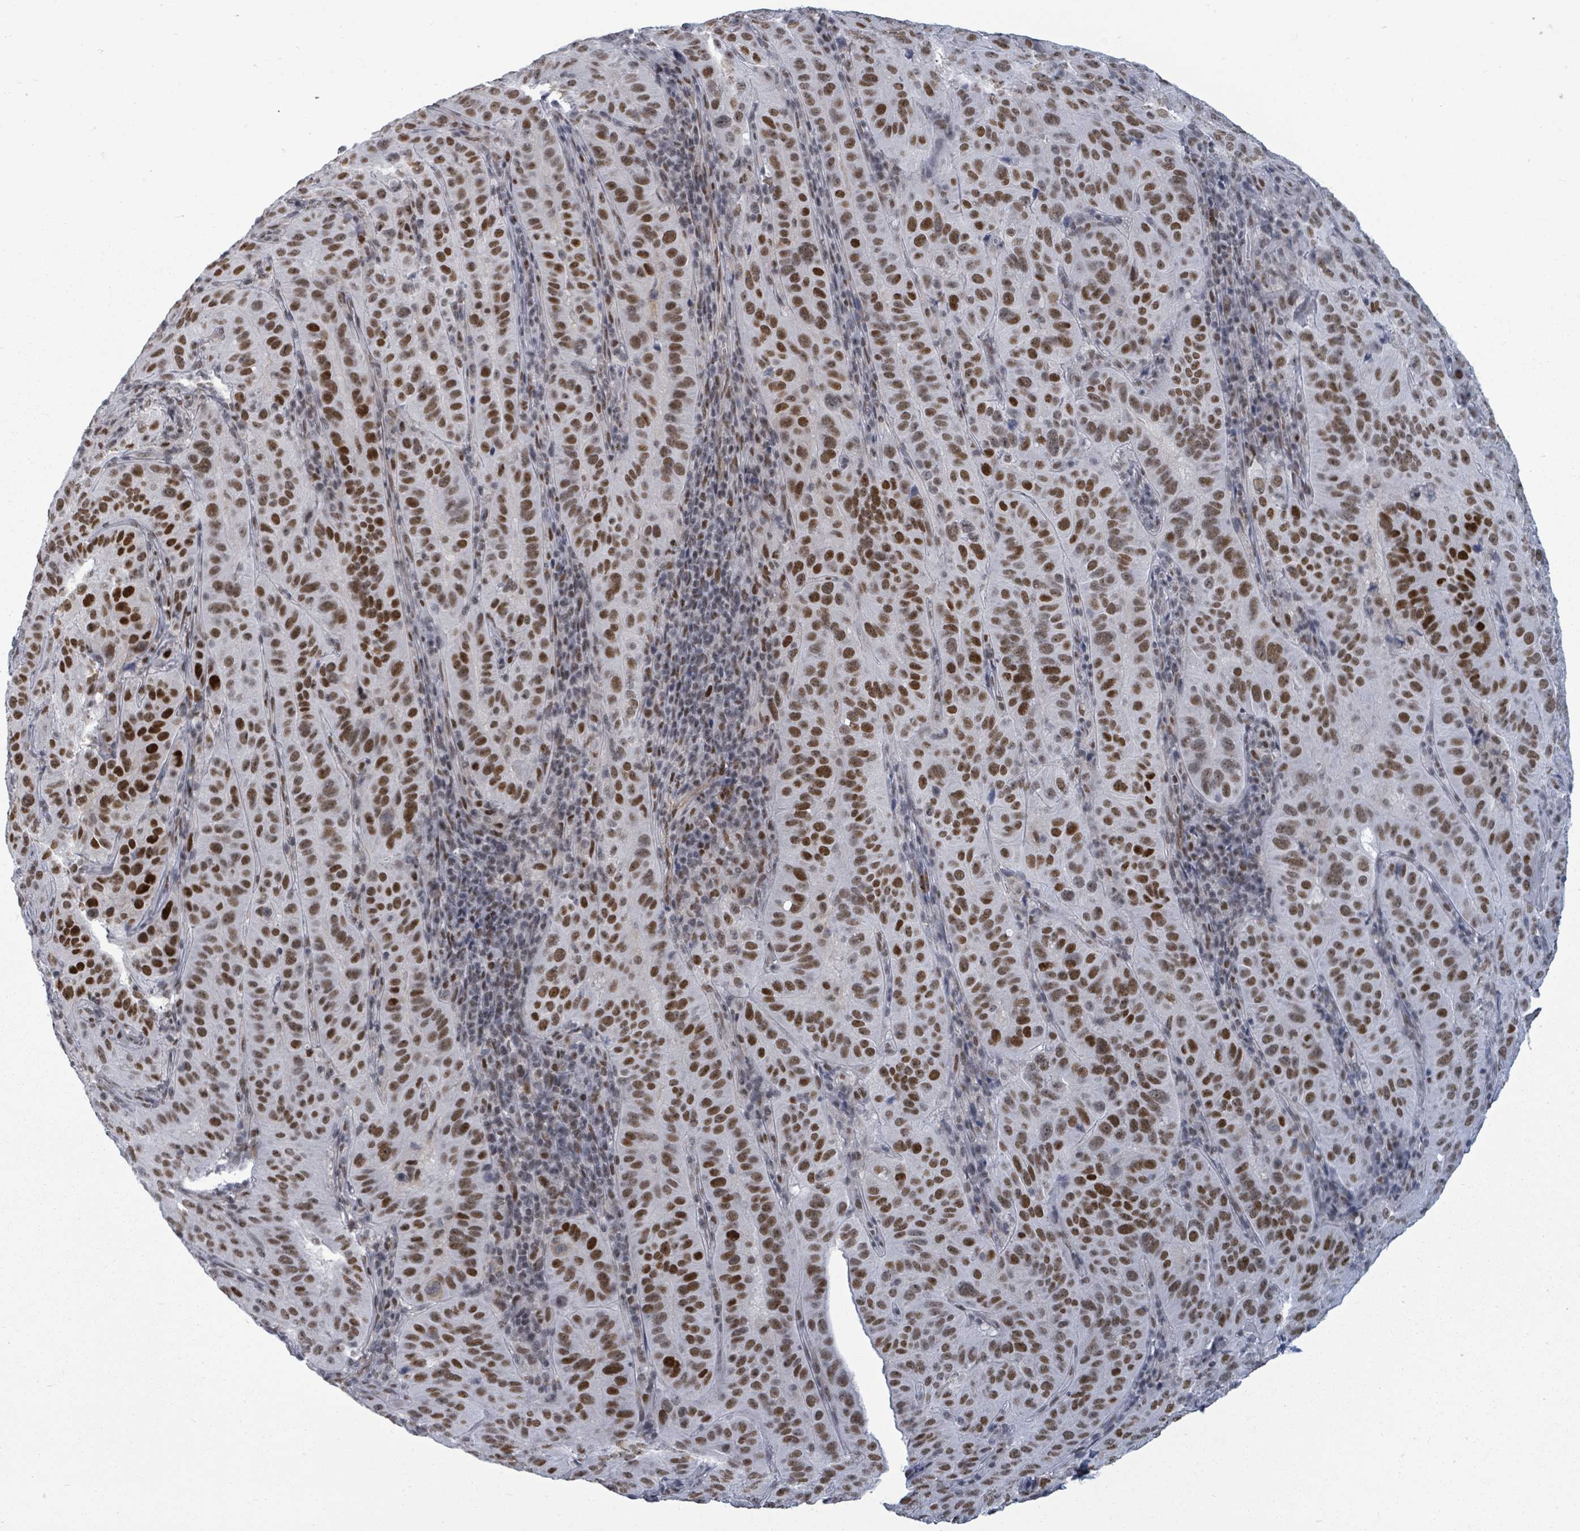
{"staining": {"intensity": "strong", "quantity": ">75%", "location": "nuclear"}, "tissue": "pancreatic cancer", "cell_type": "Tumor cells", "image_type": "cancer", "snomed": [{"axis": "morphology", "description": "Adenocarcinoma, NOS"}, {"axis": "topography", "description": "Pancreas"}], "caption": "Protein staining by immunohistochemistry displays strong nuclear expression in about >75% of tumor cells in pancreatic cancer (adenocarcinoma). The staining is performed using DAB (3,3'-diaminobenzidine) brown chromogen to label protein expression. The nuclei are counter-stained blue using hematoxylin.", "gene": "ERCC5", "patient": {"sex": "male", "age": 63}}